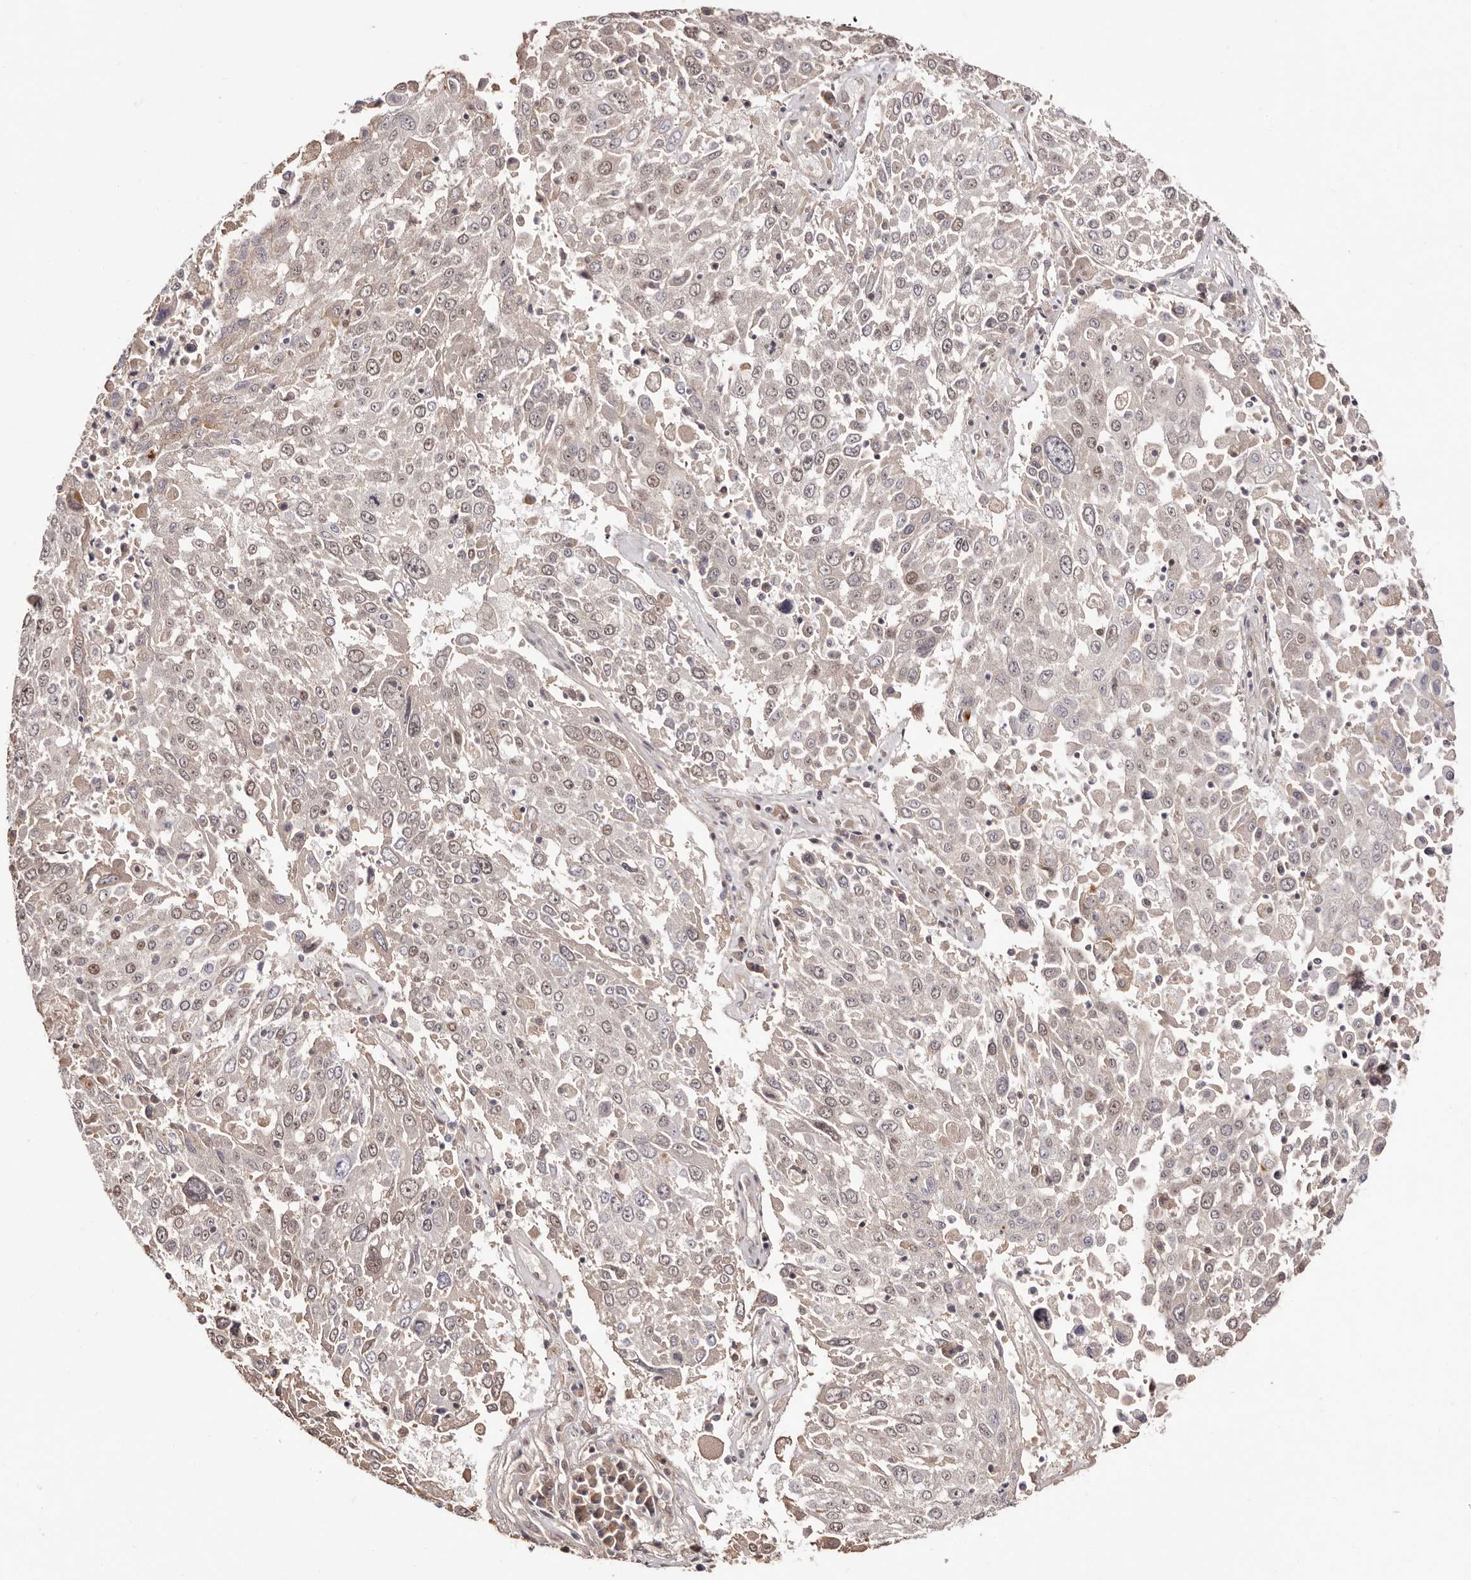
{"staining": {"intensity": "weak", "quantity": "25%-75%", "location": "nuclear"}, "tissue": "lung cancer", "cell_type": "Tumor cells", "image_type": "cancer", "snomed": [{"axis": "morphology", "description": "Squamous cell carcinoma, NOS"}, {"axis": "topography", "description": "Lung"}], "caption": "An immunohistochemistry micrograph of neoplastic tissue is shown. Protein staining in brown labels weak nuclear positivity in lung cancer within tumor cells.", "gene": "EGR3", "patient": {"sex": "male", "age": 65}}